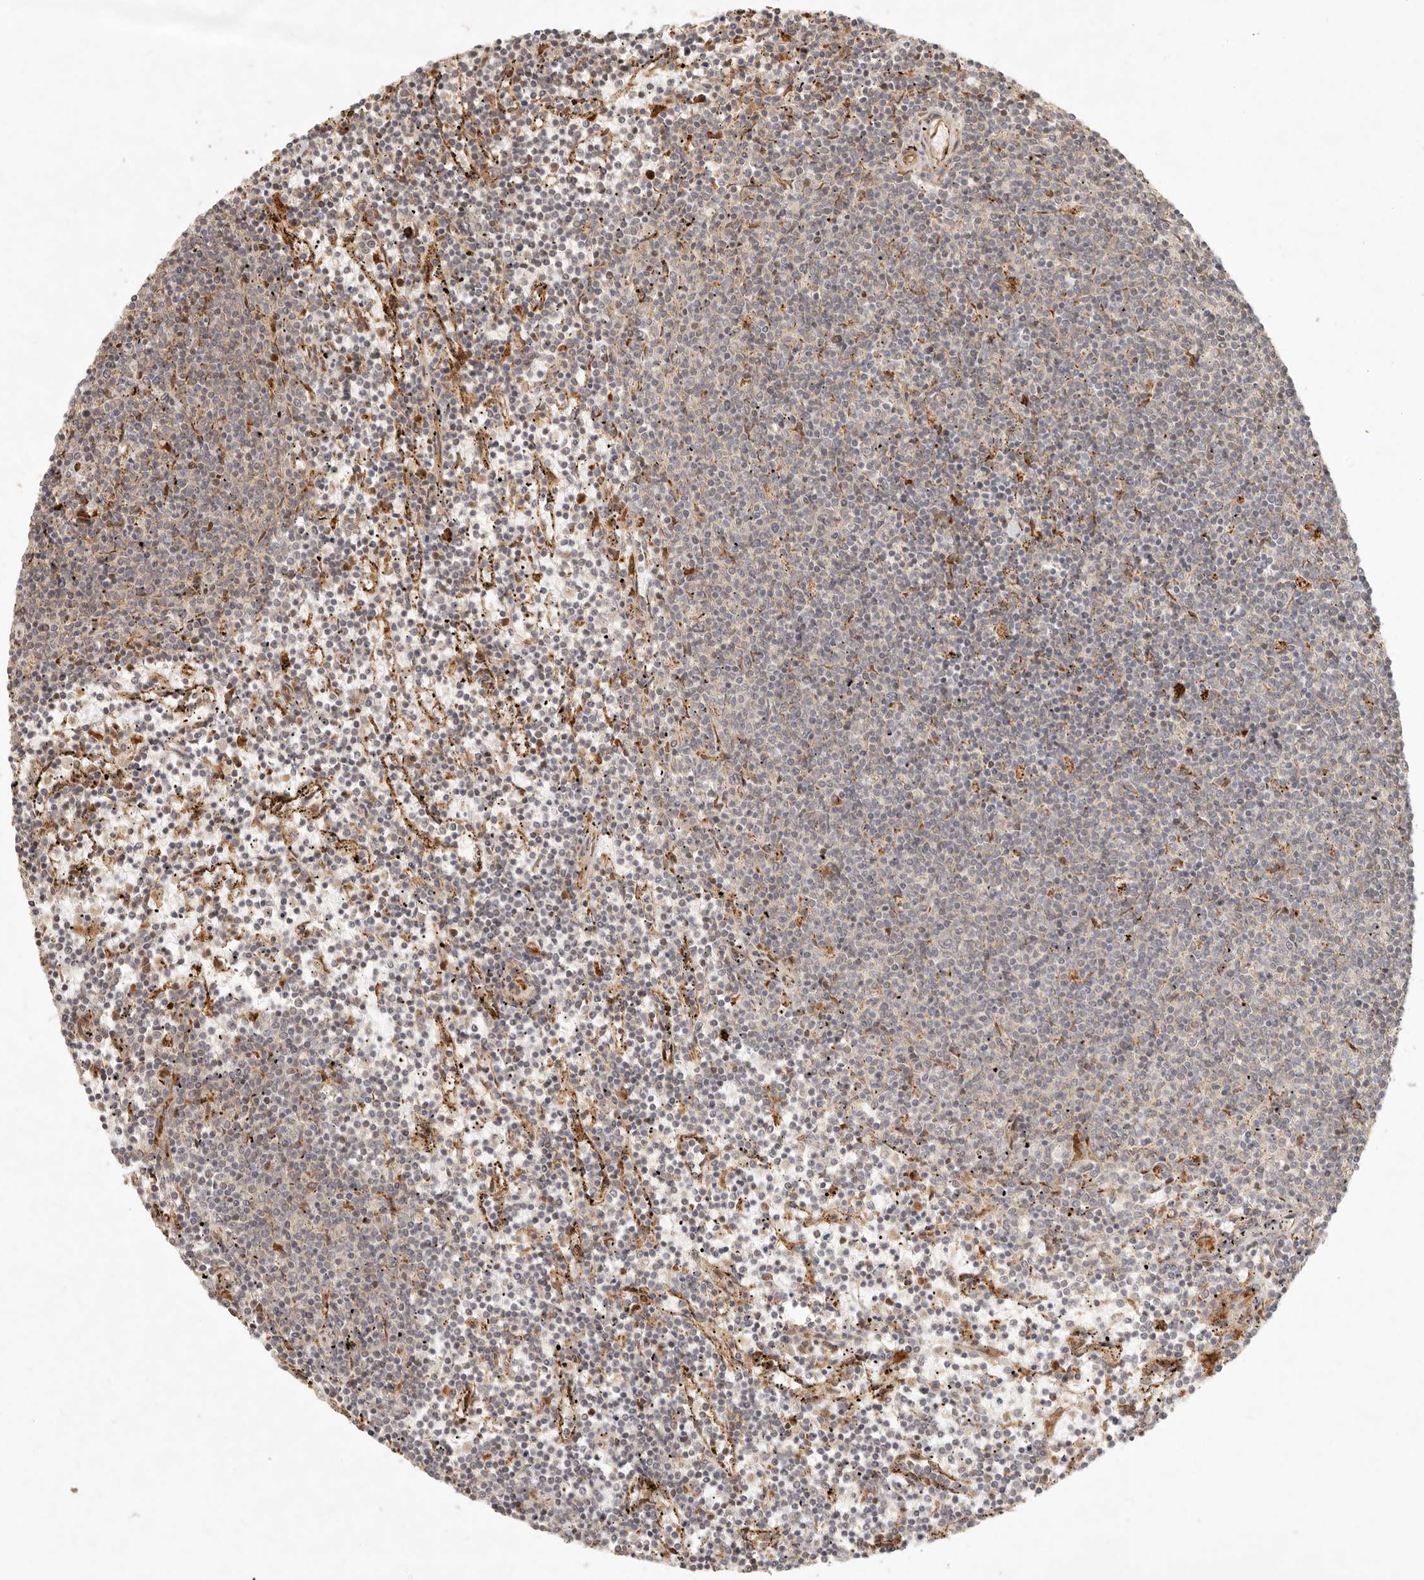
{"staining": {"intensity": "negative", "quantity": "none", "location": "none"}, "tissue": "lymphoma", "cell_type": "Tumor cells", "image_type": "cancer", "snomed": [{"axis": "morphology", "description": "Malignant lymphoma, non-Hodgkin's type, Low grade"}, {"axis": "topography", "description": "Spleen"}], "caption": "Immunohistochemical staining of malignant lymphoma, non-Hodgkin's type (low-grade) shows no significant positivity in tumor cells.", "gene": "KLHL38", "patient": {"sex": "female", "age": 50}}